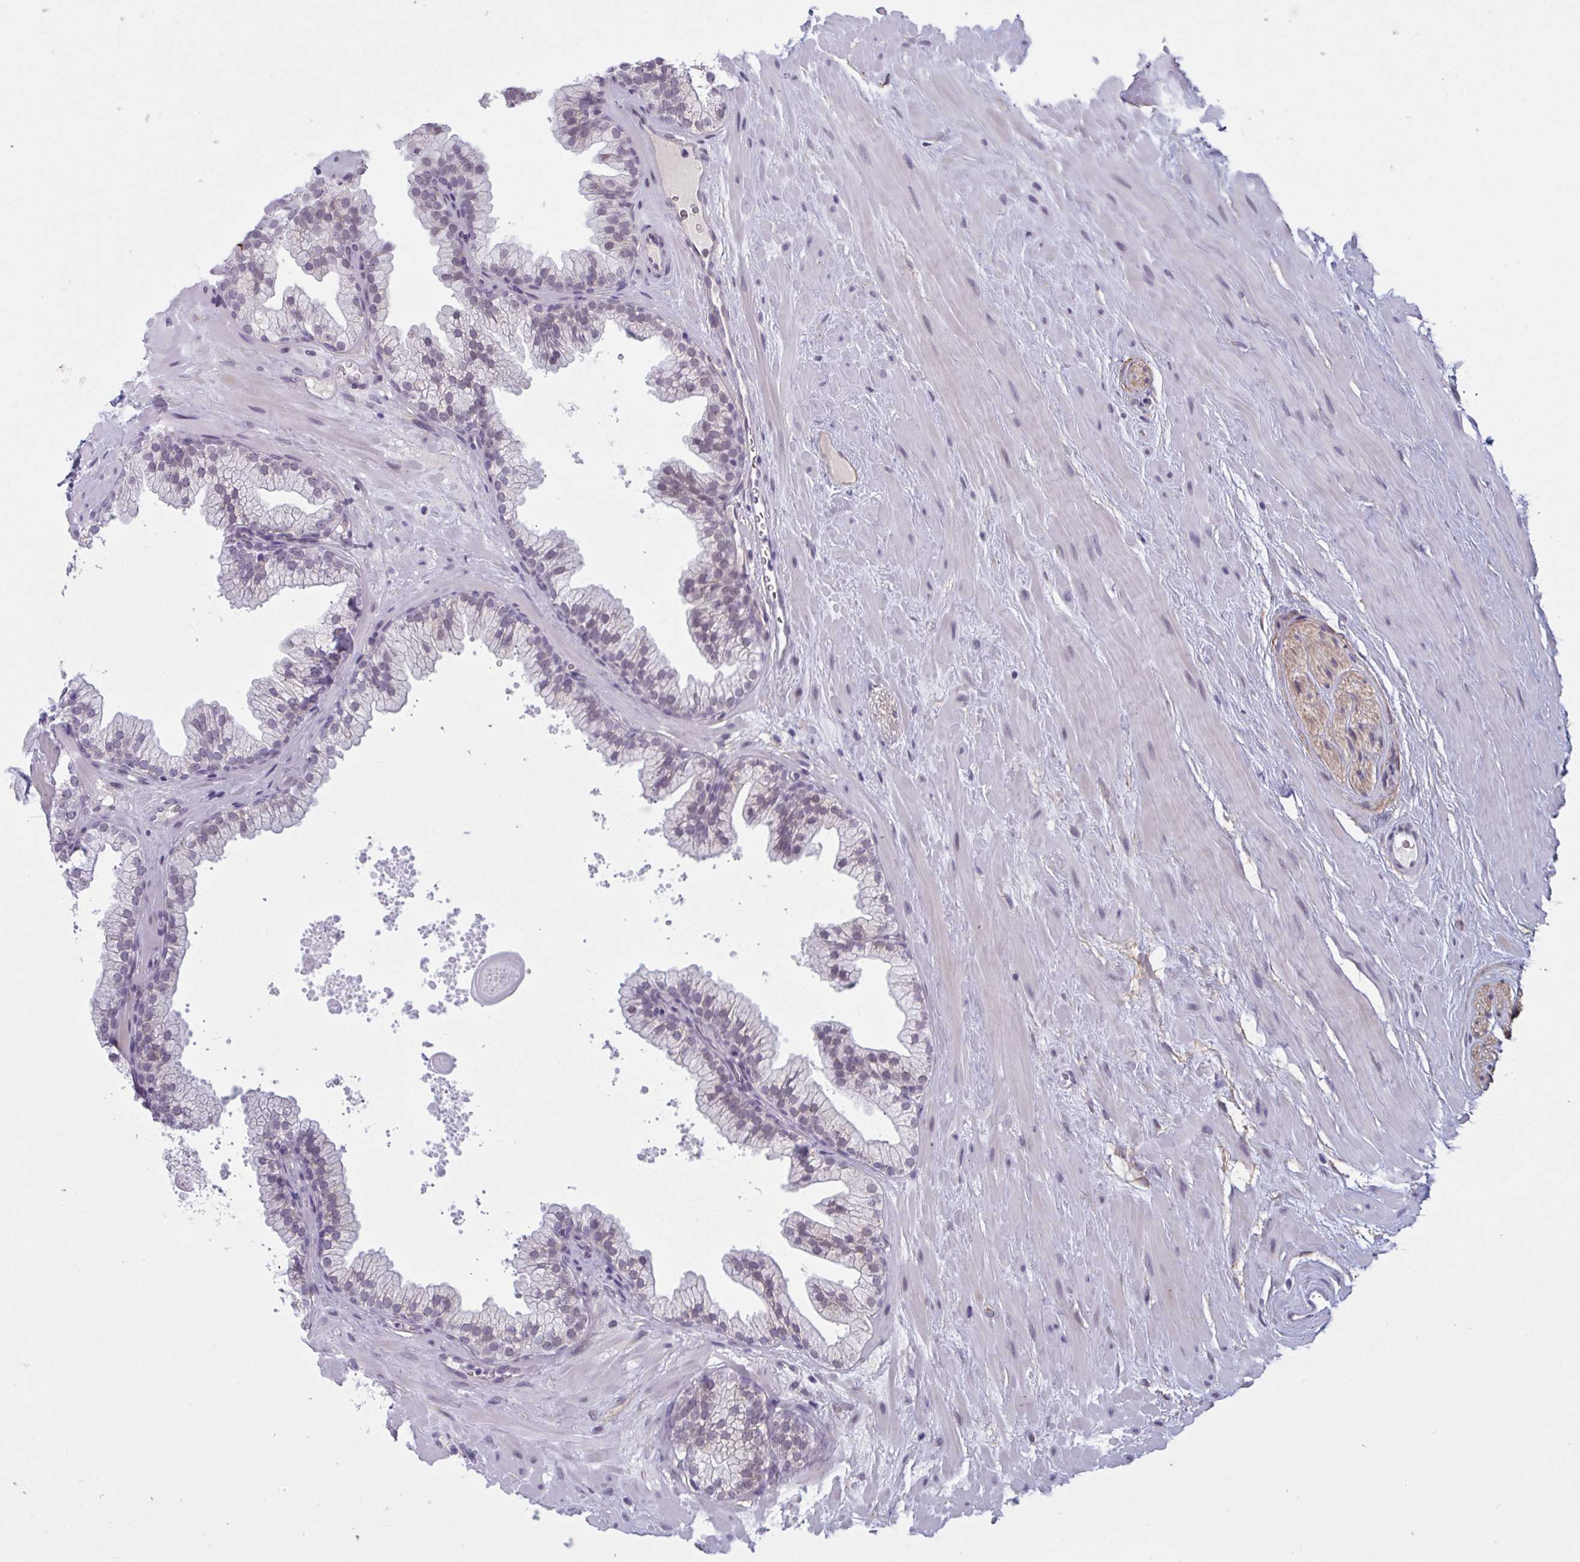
{"staining": {"intensity": "negative", "quantity": "none", "location": "none"}, "tissue": "prostate", "cell_type": "Glandular cells", "image_type": "normal", "snomed": [{"axis": "morphology", "description": "Normal tissue, NOS"}, {"axis": "topography", "description": "Prostate"}, {"axis": "topography", "description": "Peripheral nerve tissue"}], "caption": "Immunohistochemical staining of unremarkable prostate shows no significant expression in glandular cells.", "gene": "TCEAL8", "patient": {"sex": "male", "age": 61}}